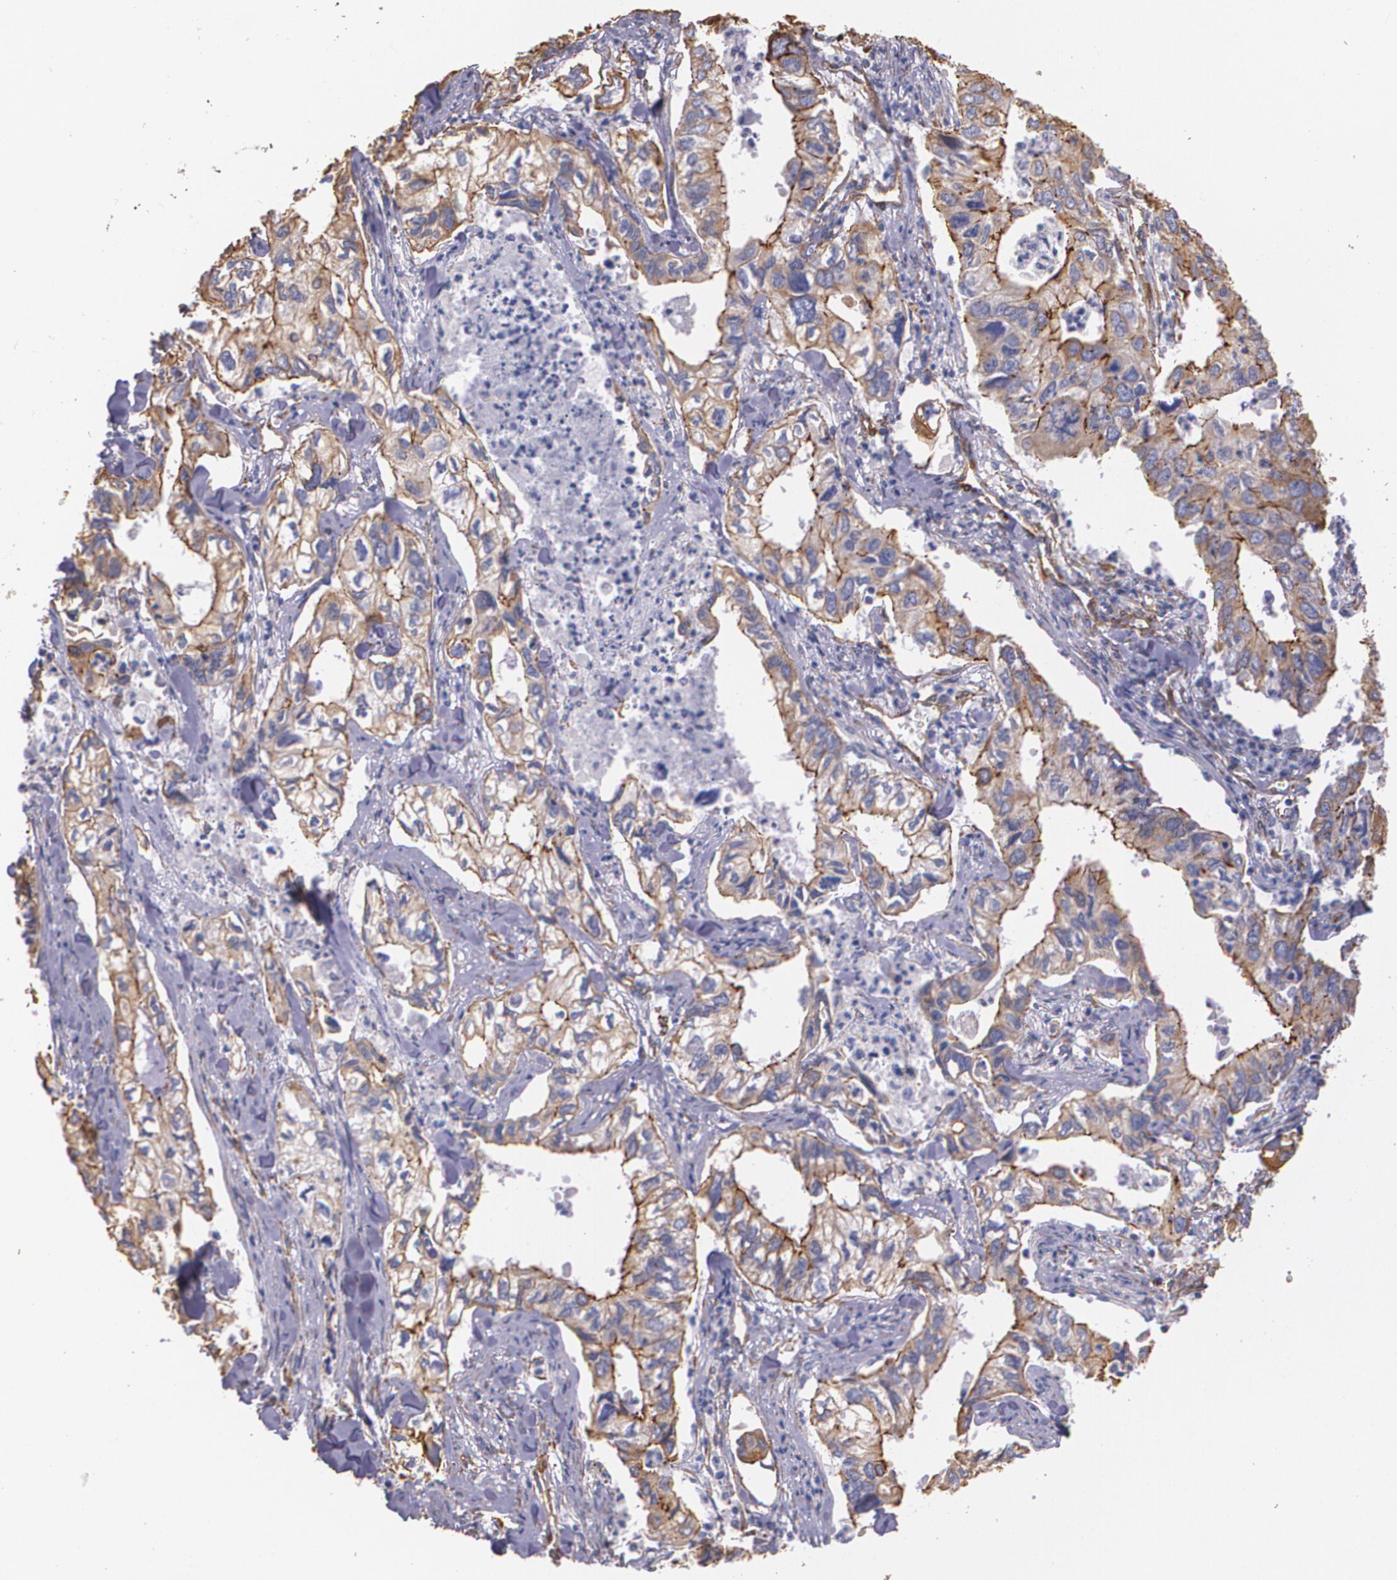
{"staining": {"intensity": "strong", "quantity": ">75%", "location": "cytoplasmic/membranous"}, "tissue": "lung cancer", "cell_type": "Tumor cells", "image_type": "cancer", "snomed": [{"axis": "morphology", "description": "Adenocarcinoma, NOS"}, {"axis": "topography", "description": "Lung"}], "caption": "Lung cancer (adenocarcinoma) stained for a protein reveals strong cytoplasmic/membranous positivity in tumor cells. The protein is shown in brown color, while the nuclei are stained blue.", "gene": "TJP1", "patient": {"sex": "male", "age": 48}}